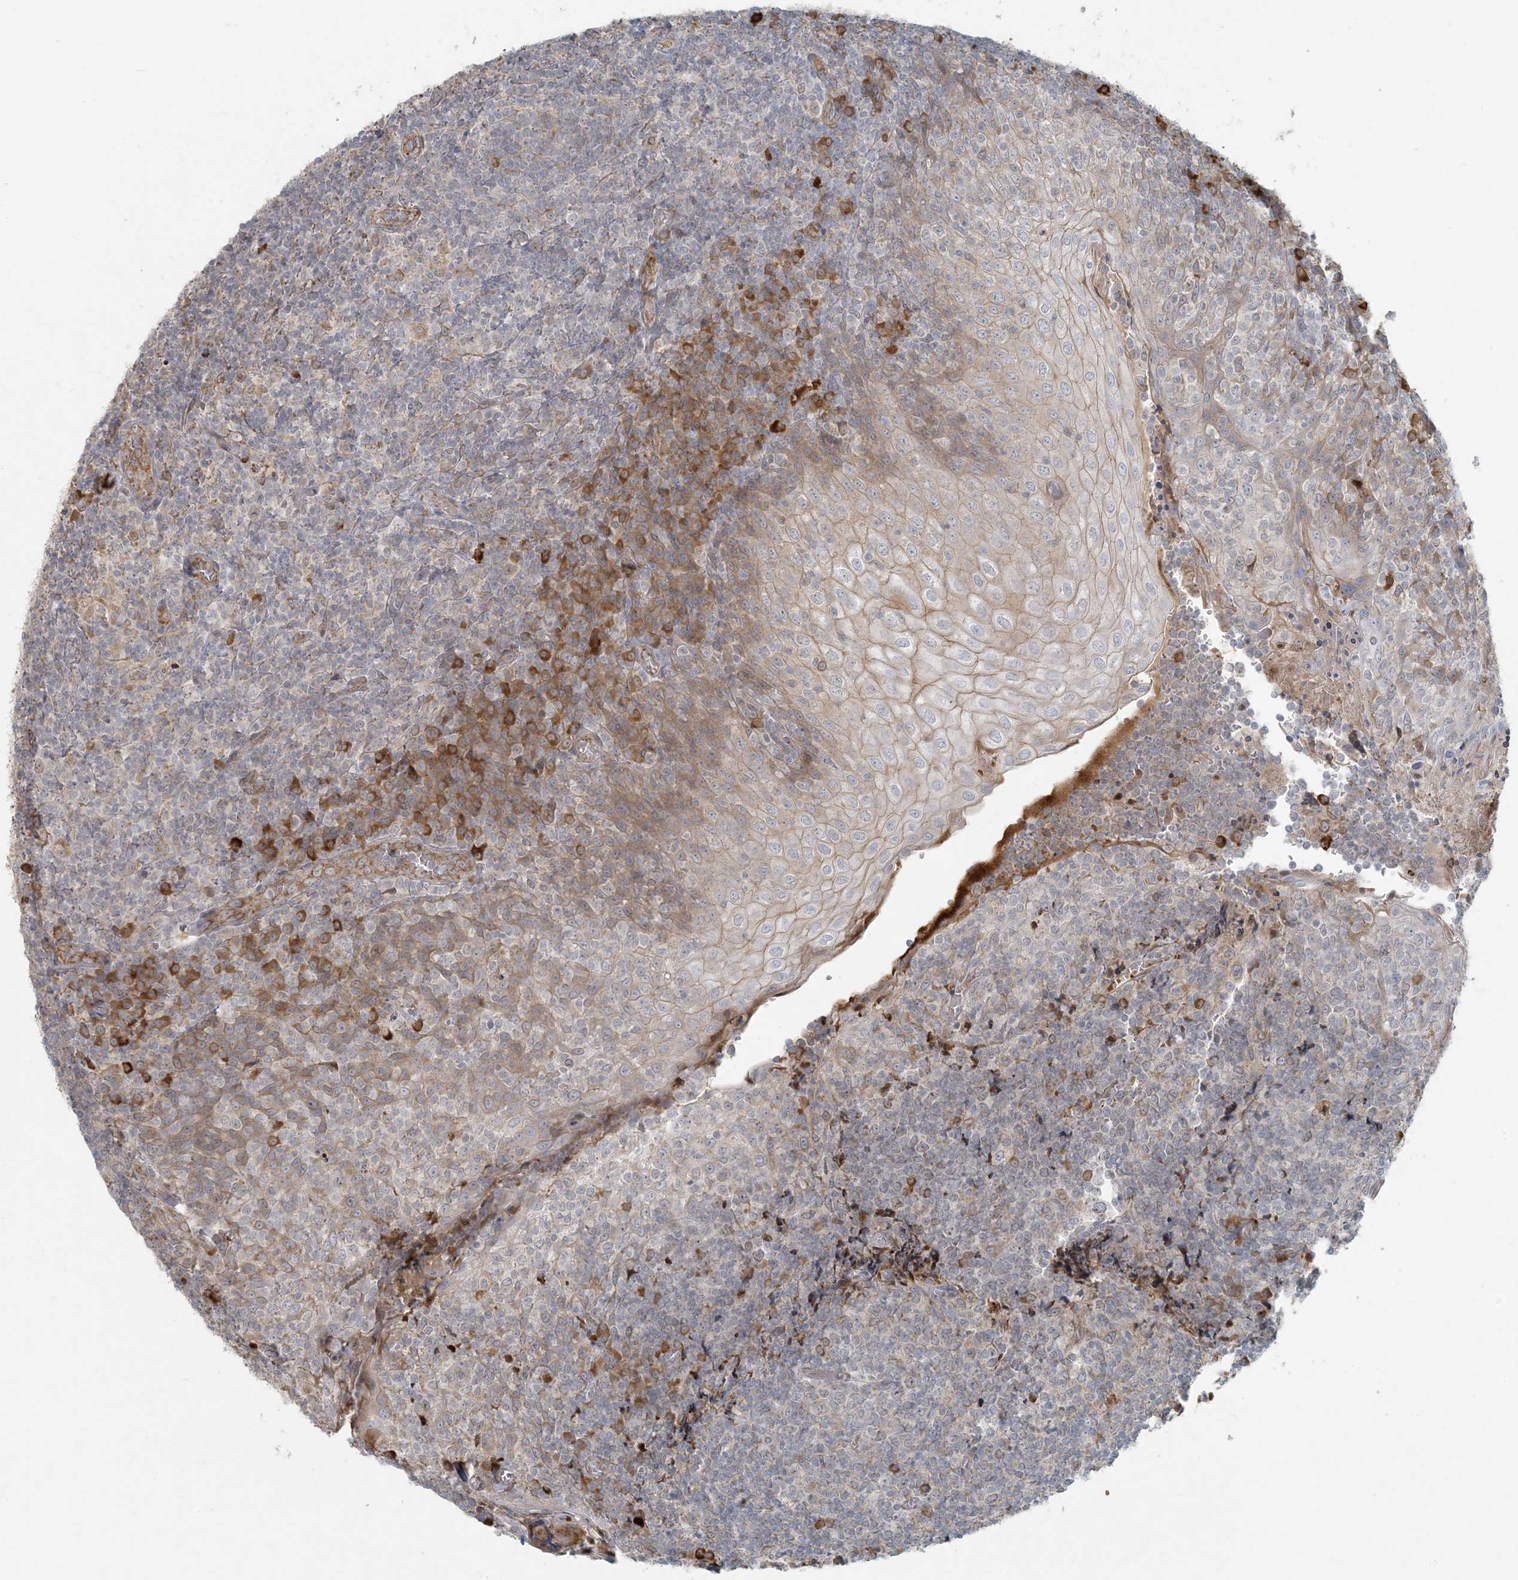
{"staining": {"intensity": "negative", "quantity": "none", "location": "none"}, "tissue": "tonsil", "cell_type": "Germinal center cells", "image_type": "normal", "snomed": [{"axis": "morphology", "description": "Normal tissue, NOS"}, {"axis": "topography", "description": "Tonsil"}], "caption": "A micrograph of human tonsil is negative for staining in germinal center cells. The staining is performed using DAB (3,3'-diaminobenzidine) brown chromogen with nuclei counter-stained in using hematoxylin.", "gene": "HACL1", "patient": {"sex": "female", "age": 19}}